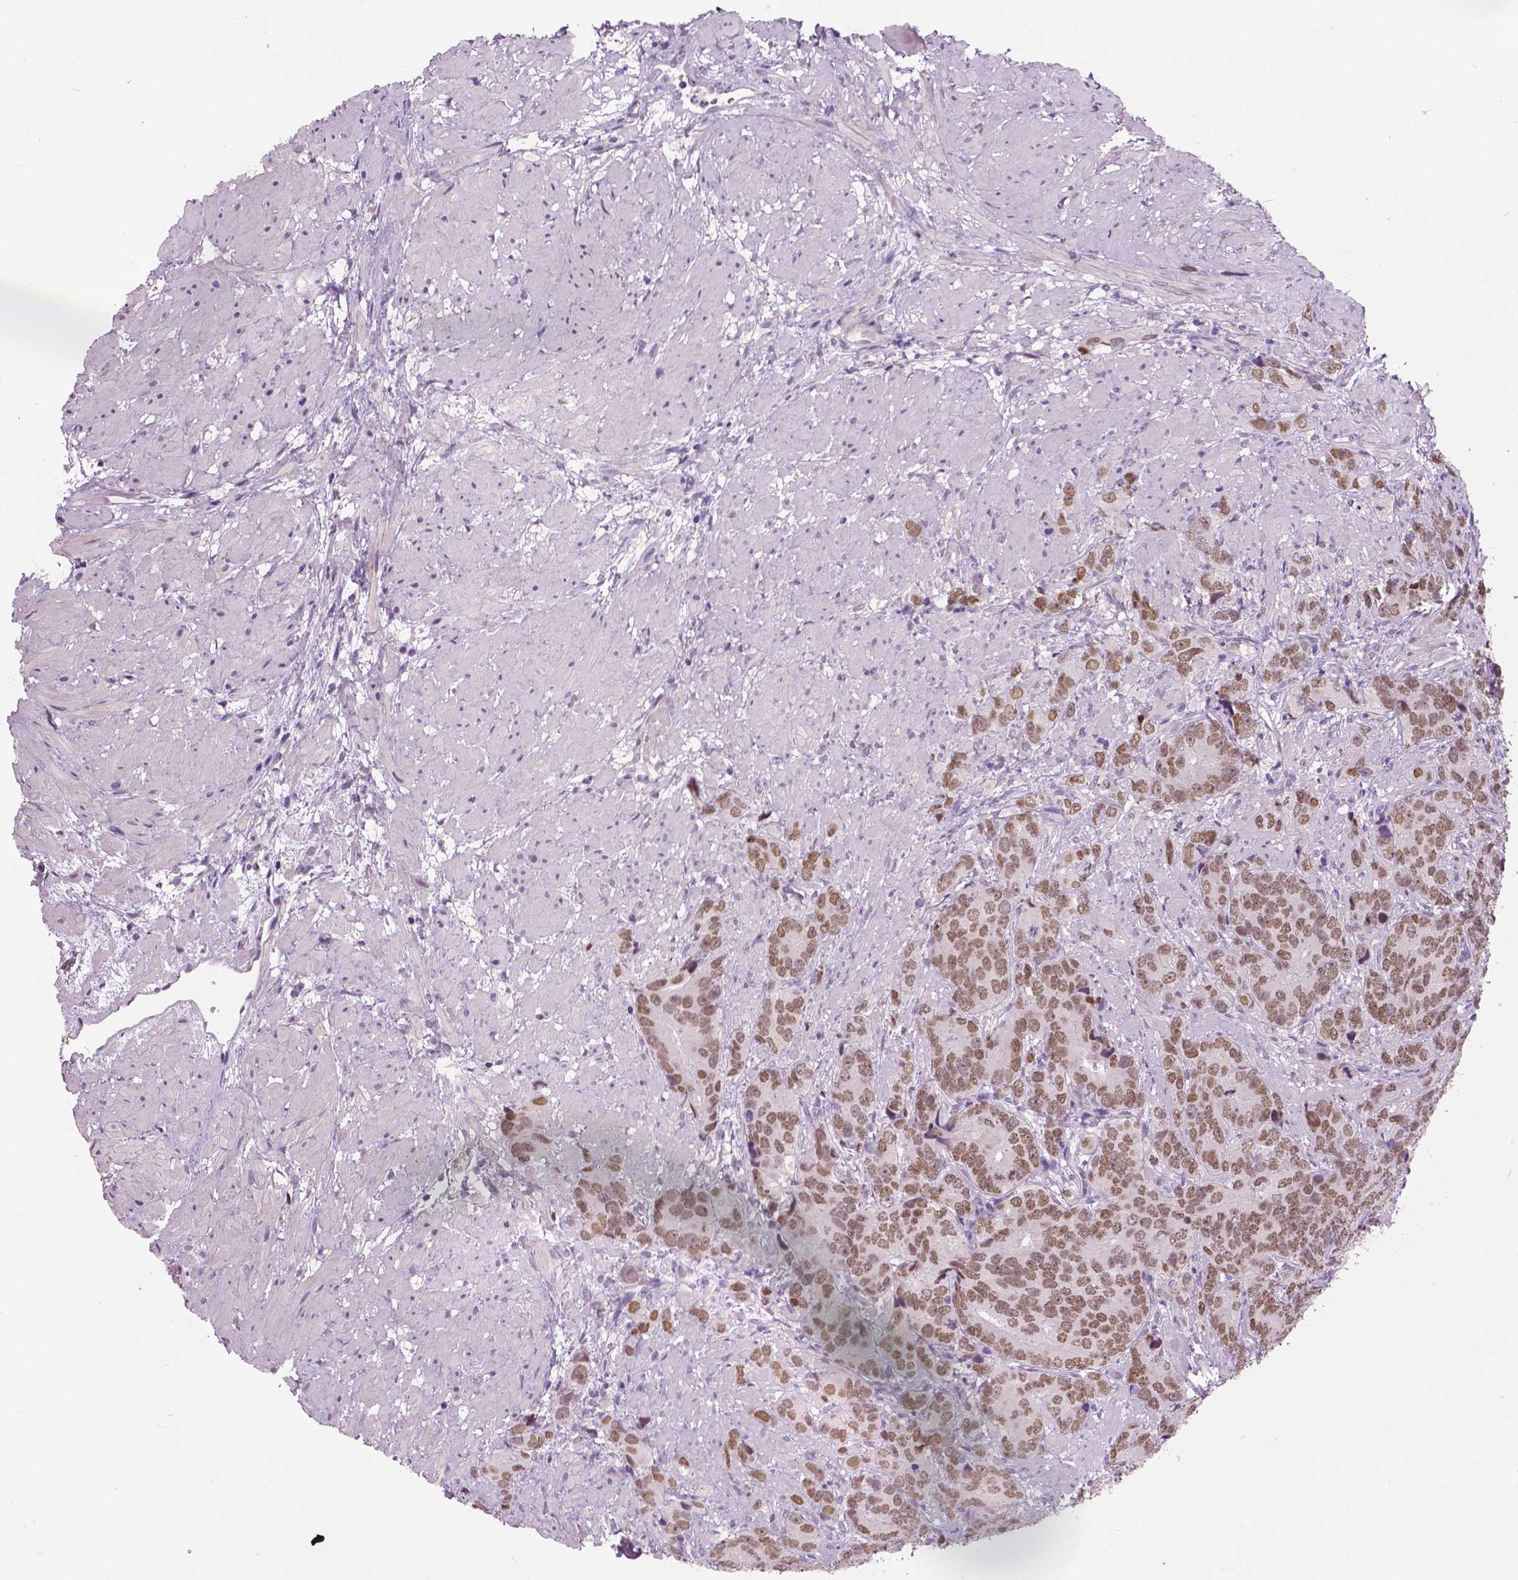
{"staining": {"intensity": "moderate", "quantity": ">75%", "location": "nuclear"}, "tissue": "prostate cancer", "cell_type": "Tumor cells", "image_type": "cancer", "snomed": [{"axis": "morphology", "description": "Adenocarcinoma, High grade"}, {"axis": "topography", "description": "Prostate"}], "caption": "Protein expression by immunohistochemistry (IHC) demonstrates moderate nuclear positivity in approximately >75% of tumor cells in prostate cancer. The staining is performed using DAB brown chromogen to label protein expression. The nuclei are counter-stained blue using hematoxylin.", "gene": "FOXA1", "patient": {"sex": "male", "age": 90}}